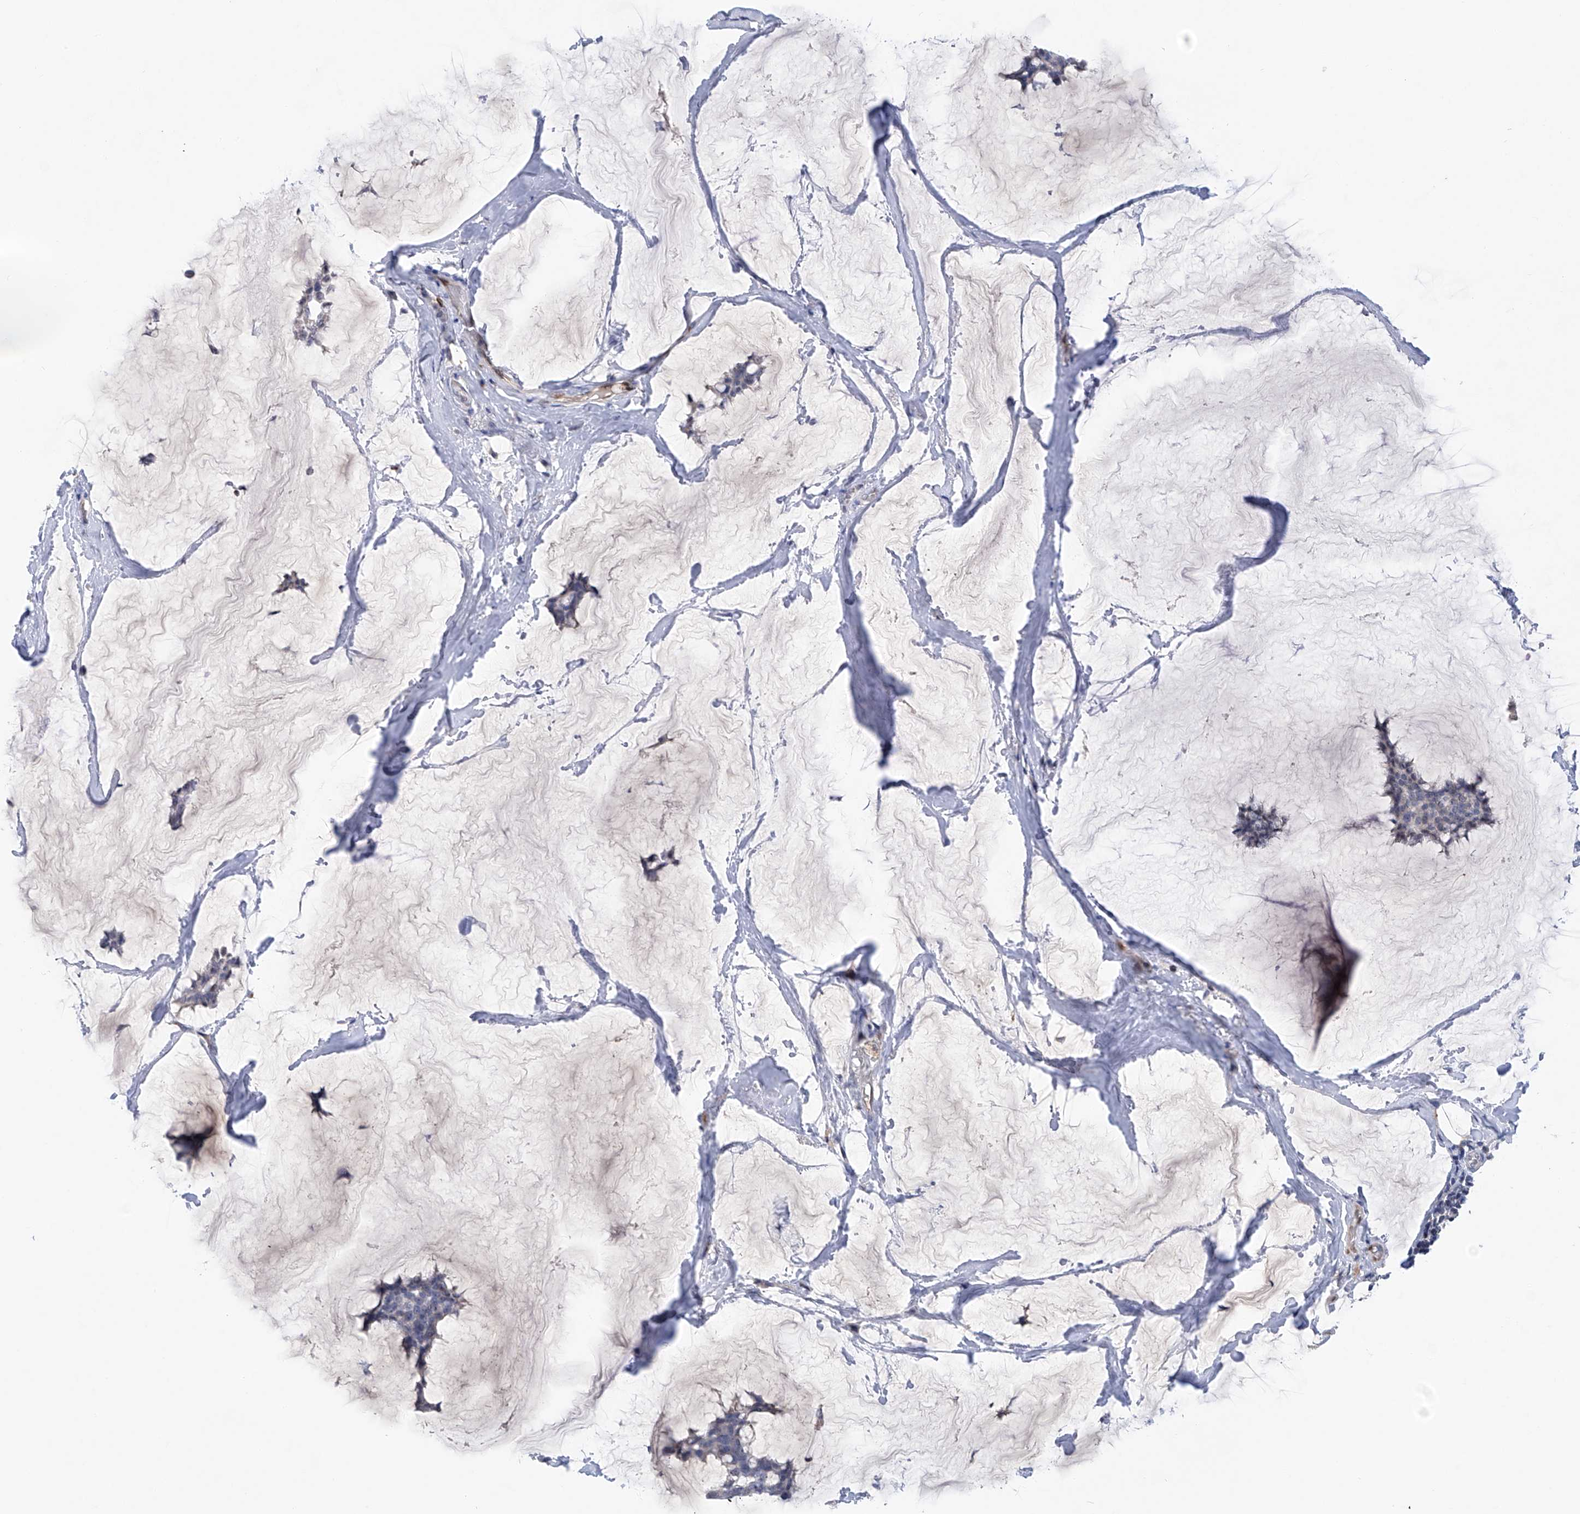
{"staining": {"intensity": "negative", "quantity": "none", "location": "none"}, "tissue": "breast cancer", "cell_type": "Tumor cells", "image_type": "cancer", "snomed": [{"axis": "morphology", "description": "Duct carcinoma"}, {"axis": "topography", "description": "Breast"}], "caption": "This is an immunohistochemistry (IHC) histopathology image of breast cancer. There is no expression in tumor cells.", "gene": "PHF20", "patient": {"sex": "female", "age": 93}}